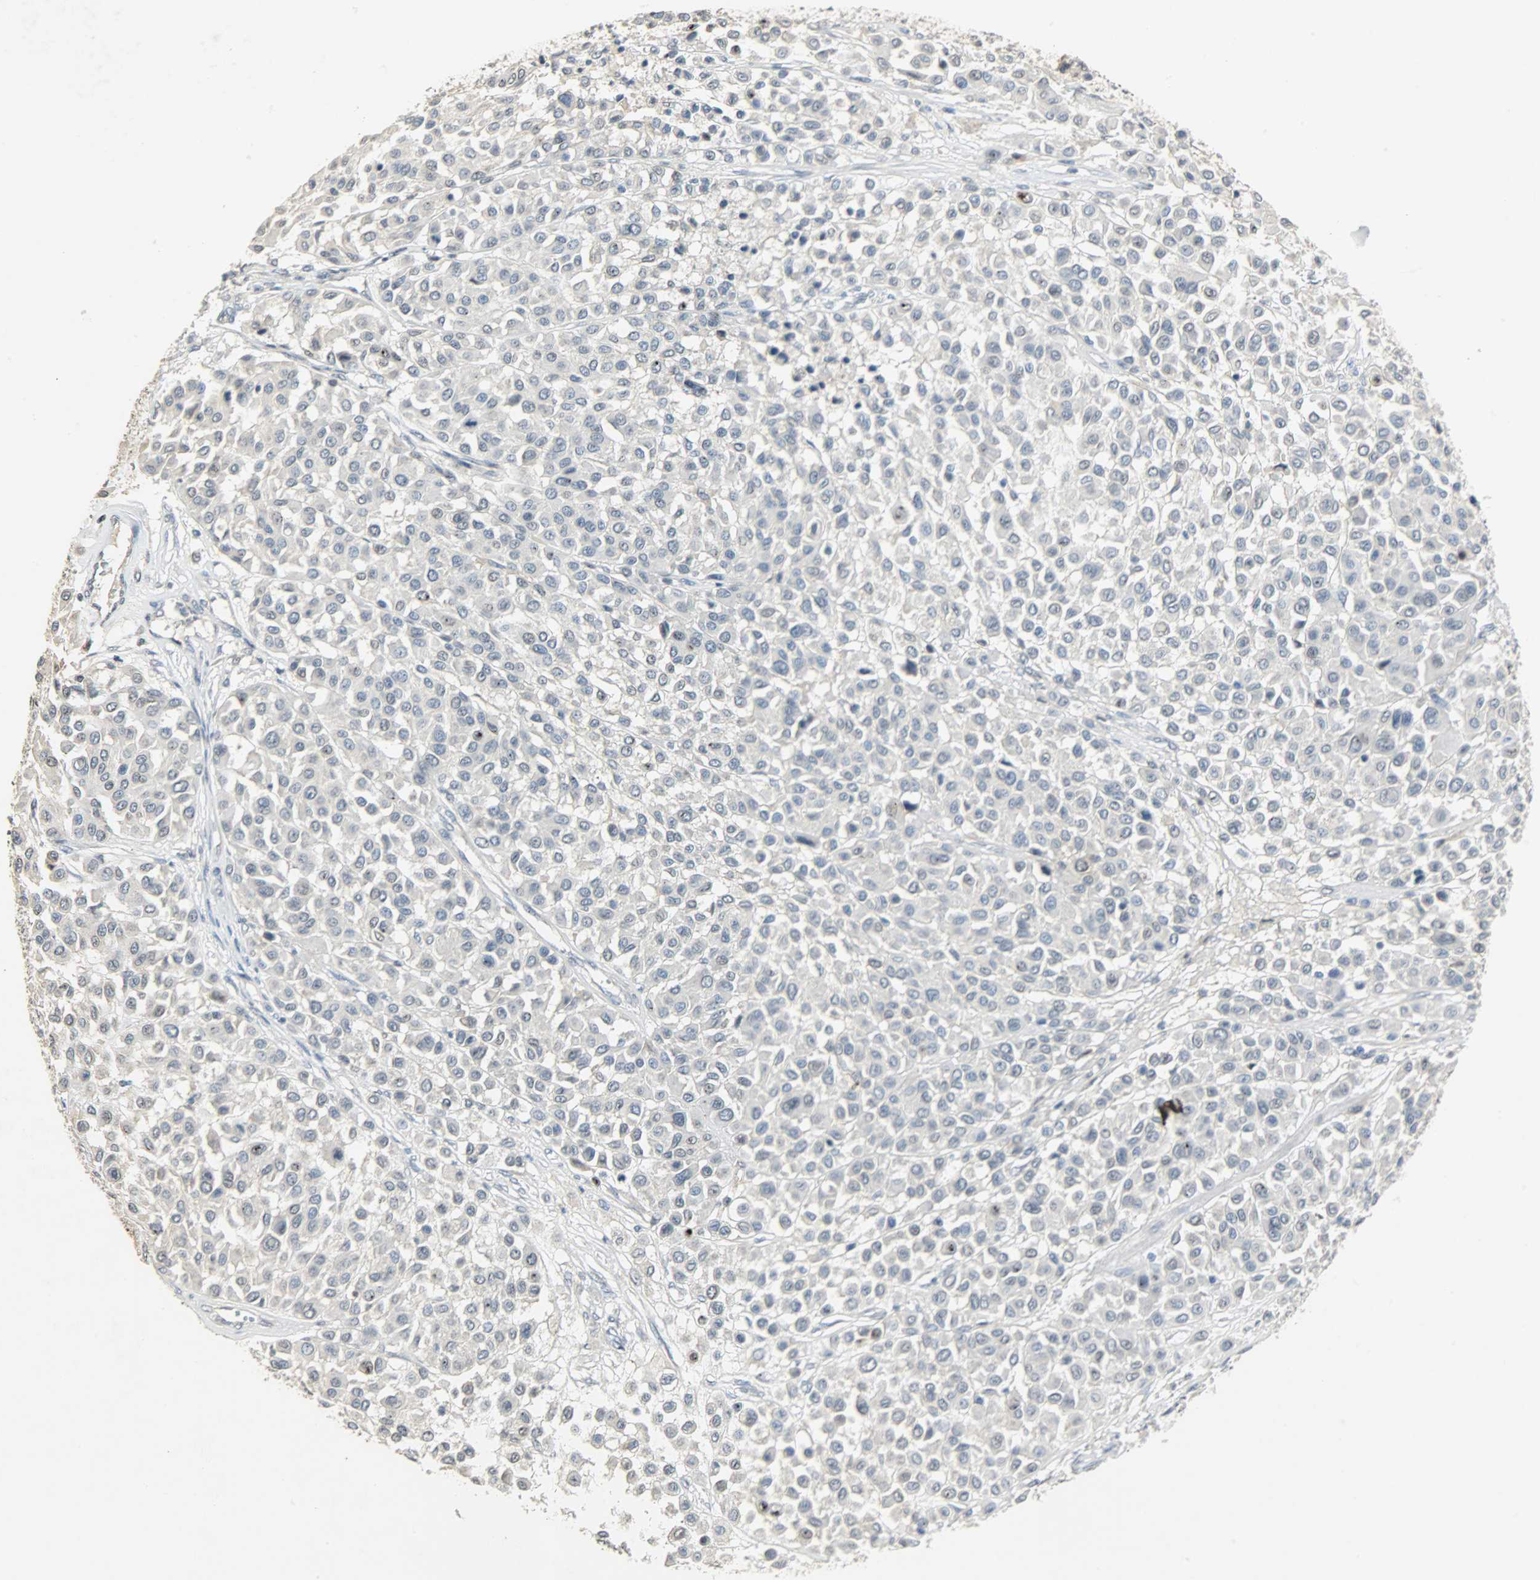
{"staining": {"intensity": "negative", "quantity": "none", "location": "none"}, "tissue": "melanoma", "cell_type": "Tumor cells", "image_type": "cancer", "snomed": [{"axis": "morphology", "description": "Malignant melanoma, Metastatic site"}, {"axis": "topography", "description": "Soft tissue"}], "caption": "Tumor cells are negative for protein expression in human malignant melanoma (metastatic site).", "gene": "DNAJB6", "patient": {"sex": "male", "age": 41}}